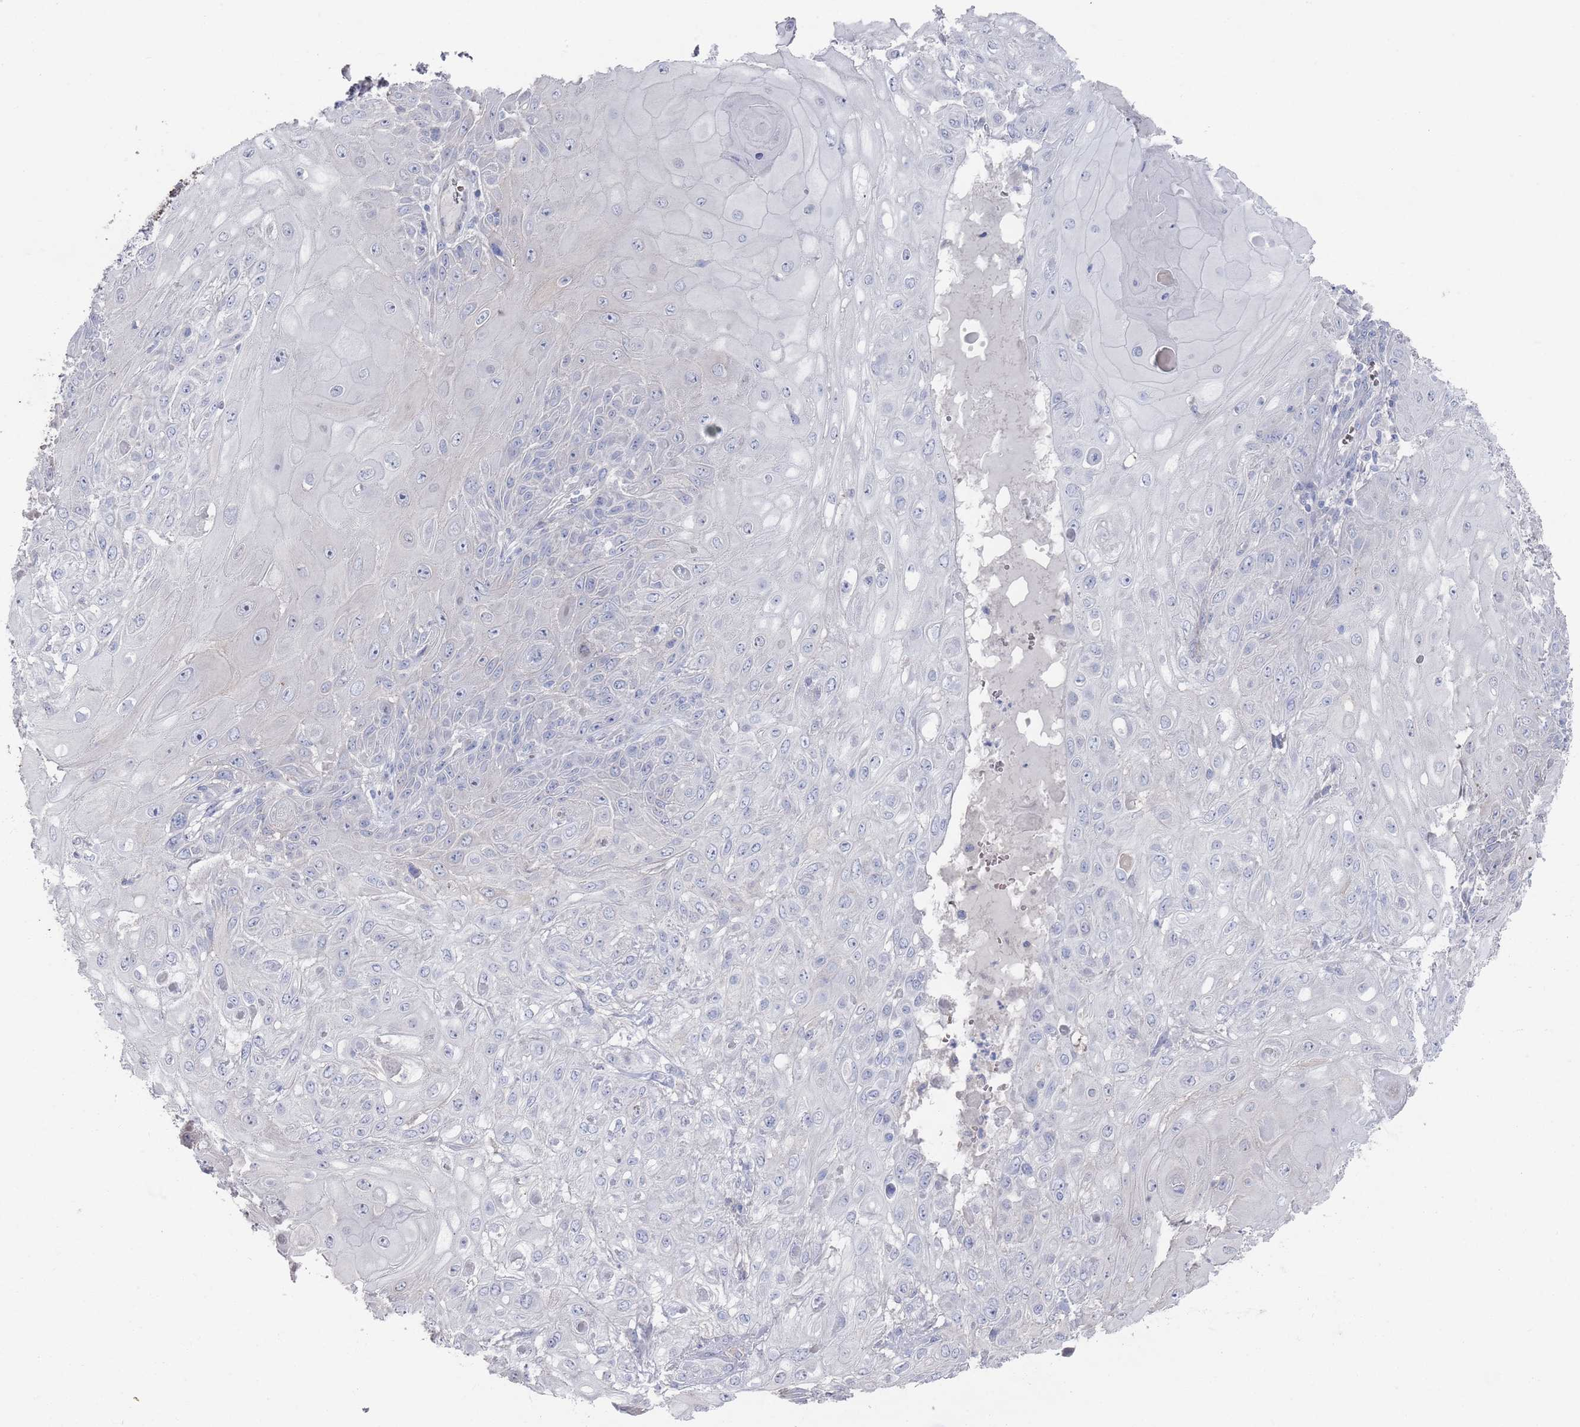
{"staining": {"intensity": "negative", "quantity": "none", "location": "none"}, "tissue": "skin cancer", "cell_type": "Tumor cells", "image_type": "cancer", "snomed": [{"axis": "morphology", "description": "Normal tissue, NOS"}, {"axis": "morphology", "description": "Squamous cell carcinoma, NOS"}, {"axis": "topography", "description": "Skin"}, {"axis": "topography", "description": "Cartilage tissue"}], "caption": "Skin cancer (squamous cell carcinoma) stained for a protein using immunohistochemistry (IHC) exhibits no staining tumor cells.", "gene": "TMCO3", "patient": {"sex": "female", "age": 79}}